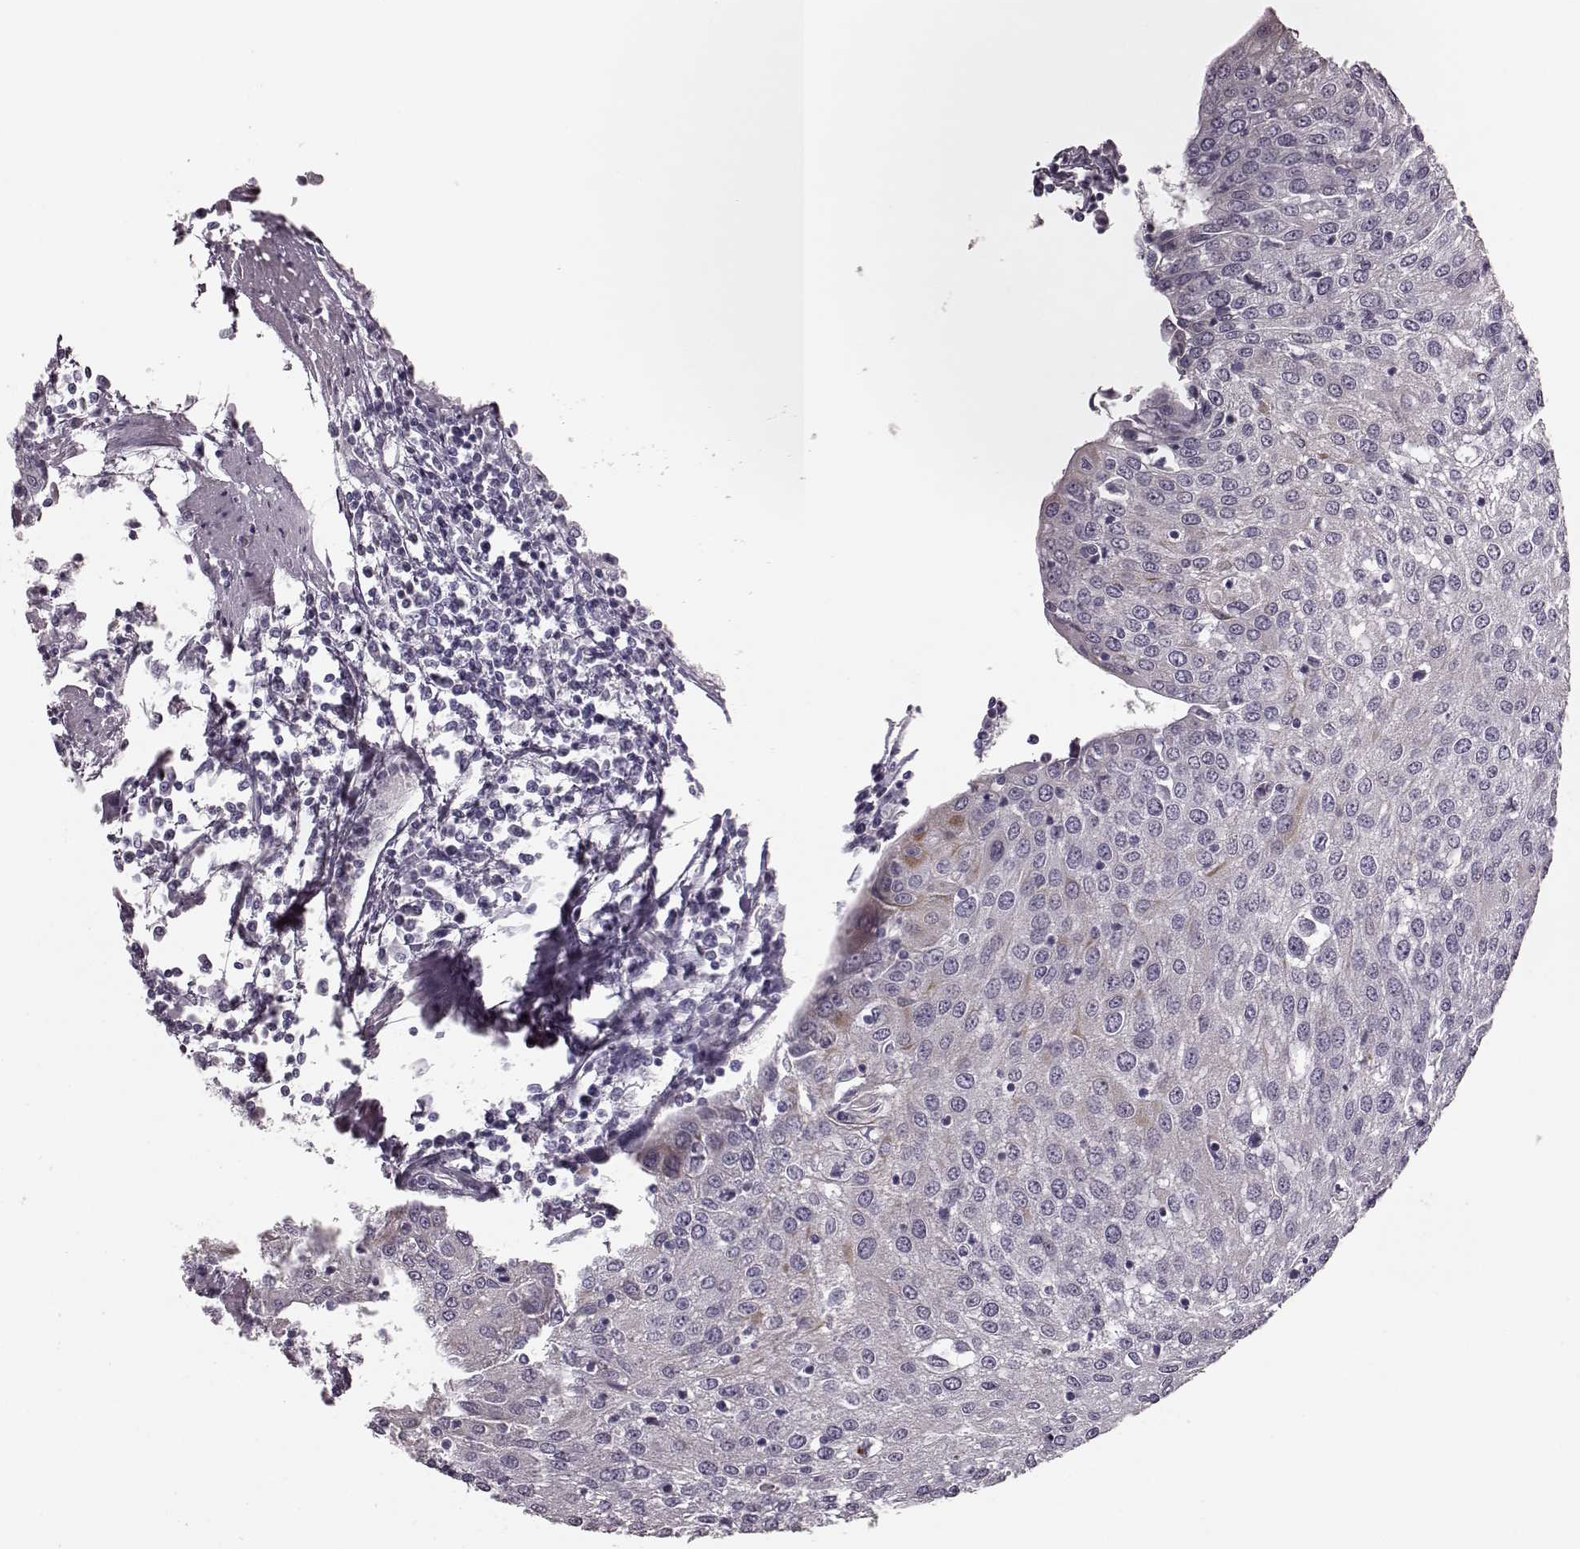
{"staining": {"intensity": "negative", "quantity": "none", "location": "none"}, "tissue": "urothelial cancer", "cell_type": "Tumor cells", "image_type": "cancer", "snomed": [{"axis": "morphology", "description": "Urothelial carcinoma, High grade"}, {"axis": "topography", "description": "Urinary bladder"}], "caption": "An IHC histopathology image of urothelial cancer is shown. There is no staining in tumor cells of urothelial cancer.", "gene": "TRPM1", "patient": {"sex": "female", "age": 85}}